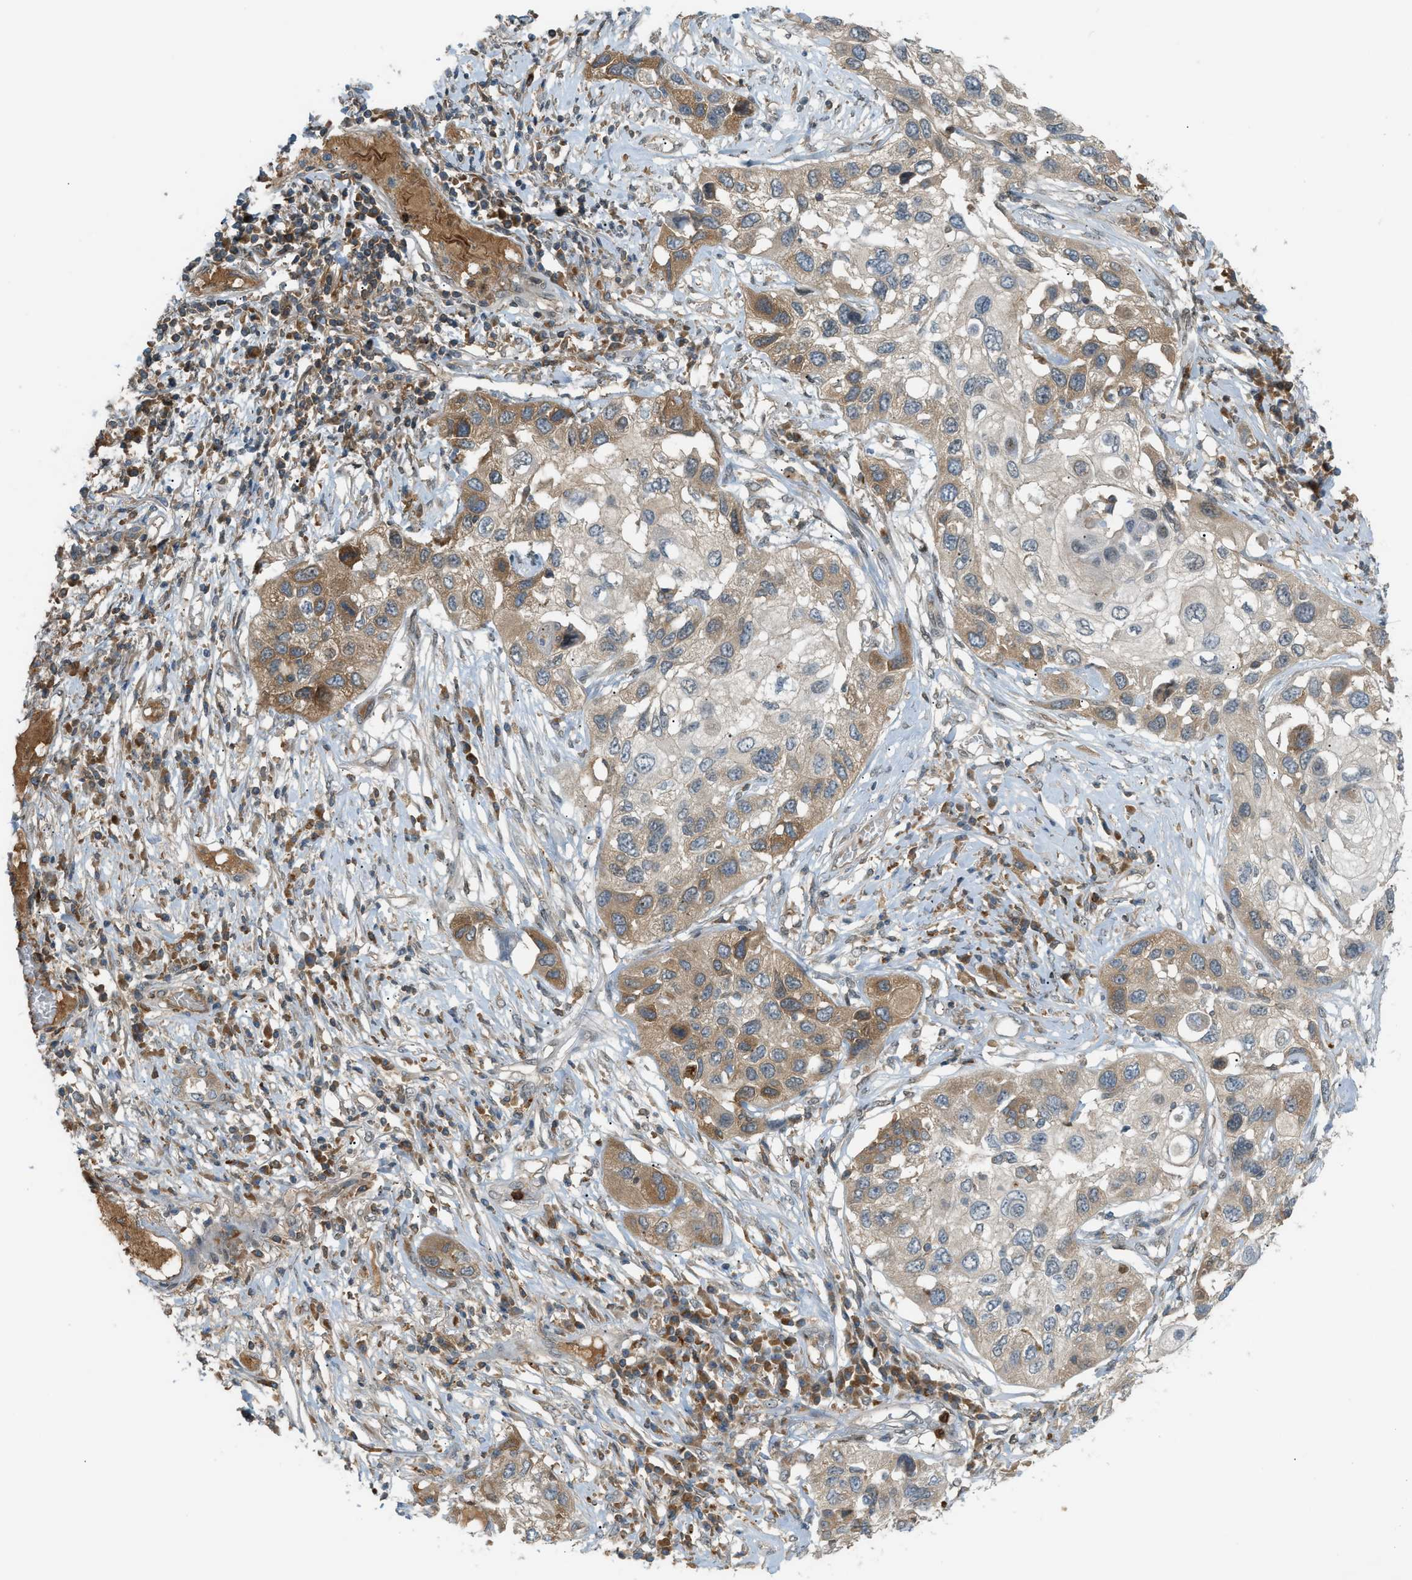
{"staining": {"intensity": "moderate", "quantity": "<25%", "location": "cytoplasmic/membranous"}, "tissue": "lung cancer", "cell_type": "Tumor cells", "image_type": "cancer", "snomed": [{"axis": "morphology", "description": "Squamous cell carcinoma, NOS"}, {"axis": "topography", "description": "Lung"}], "caption": "Tumor cells demonstrate low levels of moderate cytoplasmic/membranous staining in approximately <25% of cells in lung cancer.", "gene": "DYRK1A", "patient": {"sex": "male", "age": 71}}